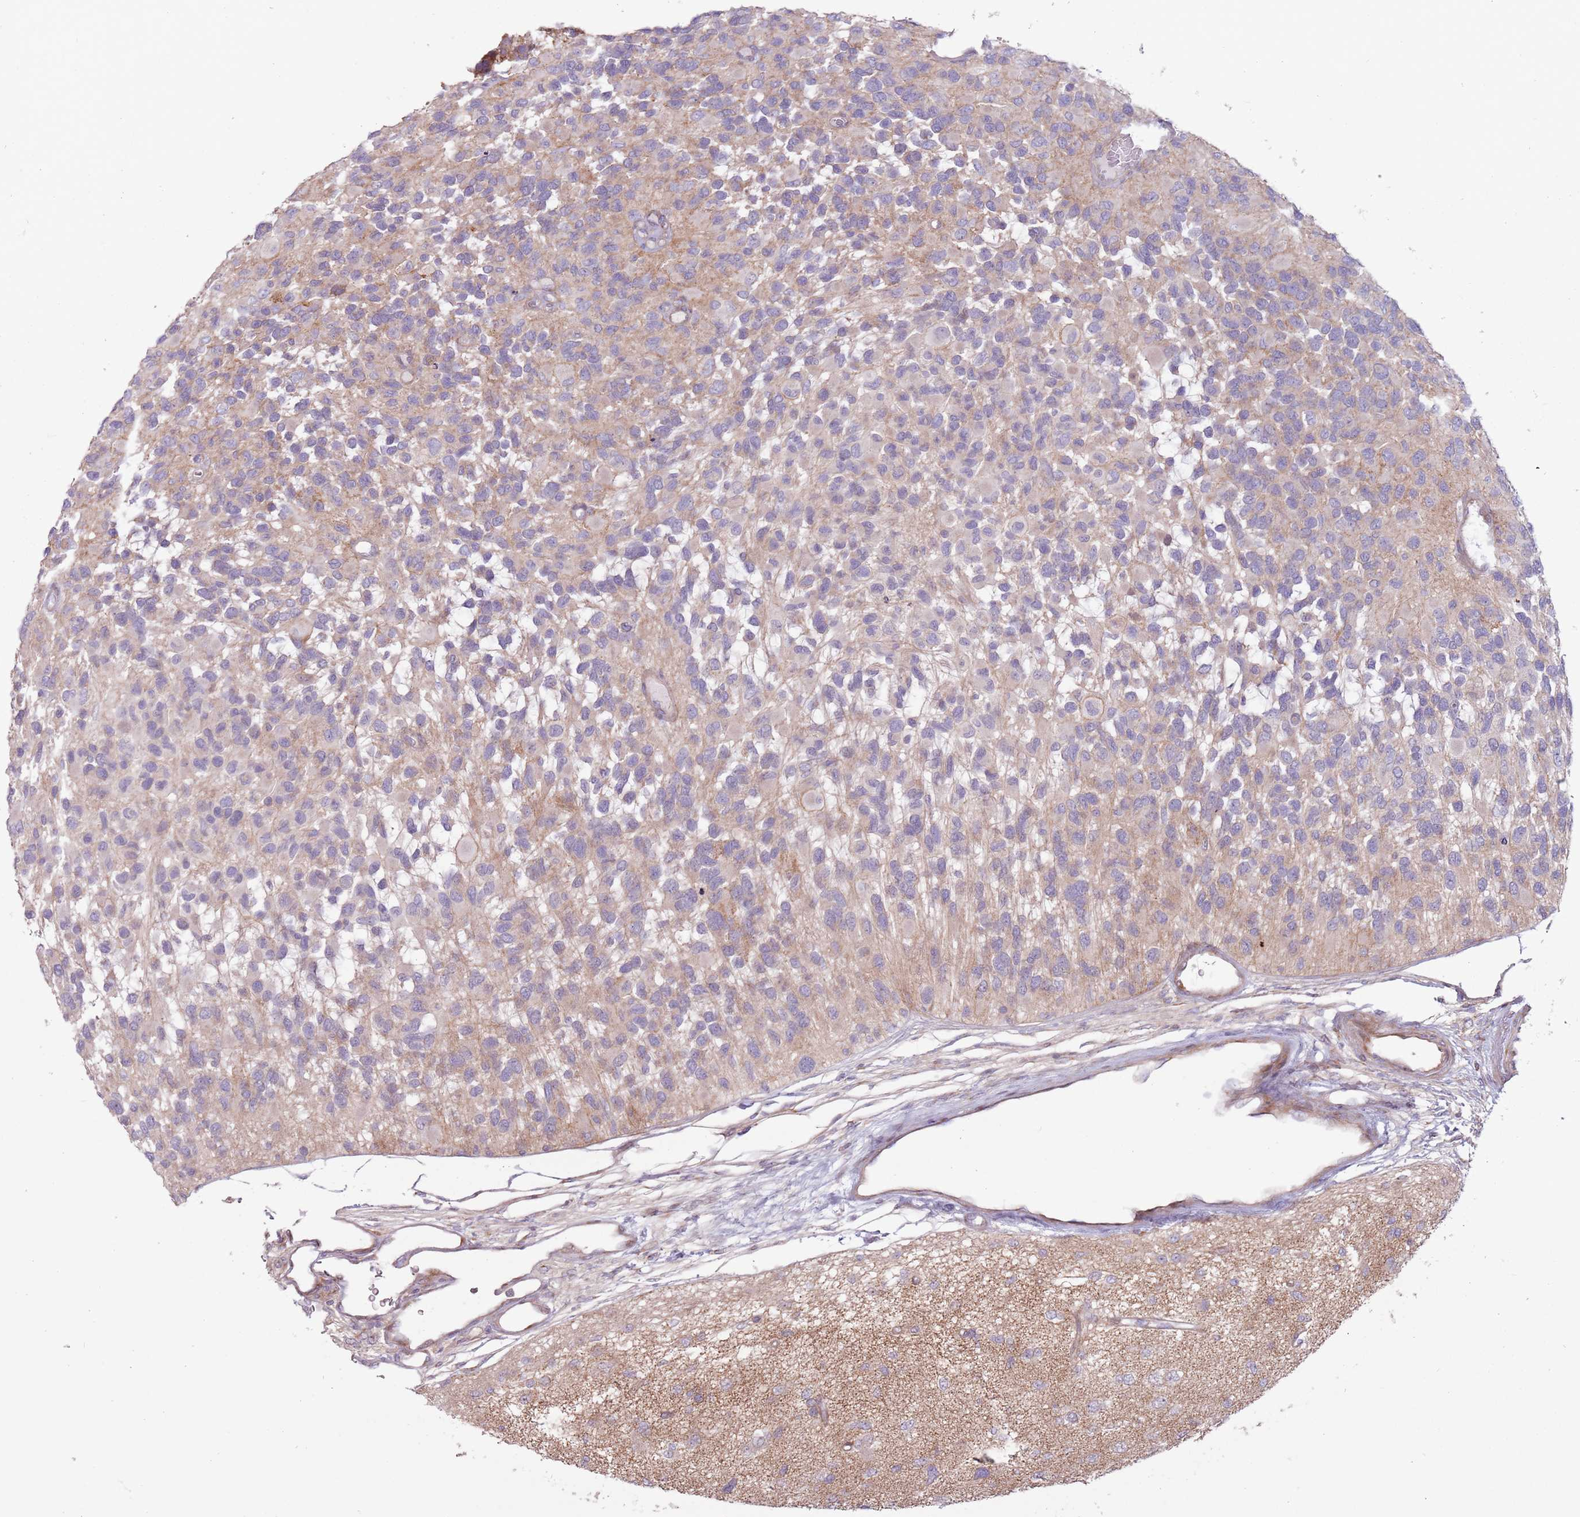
{"staining": {"intensity": "weak", "quantity": "<25%", "location": "cytoplasmic/membranous"}, "tissue": "glioma", "cell_type": "Tumor cells", "image_type": "cancer", "snomed": [{"axis": "morphology", "description": "Glioma, malignant, High grade"}, {"axis": "topography", "description": "Brain"}], "caption": "High magnification brightfield microscopy of glioma stained with DAB (brown) and counterstained with hematoxylin (blue): tumor cells show no significant expression.", "gene": "CCDC150", "patient": {"sex": "male", "age": 77}}